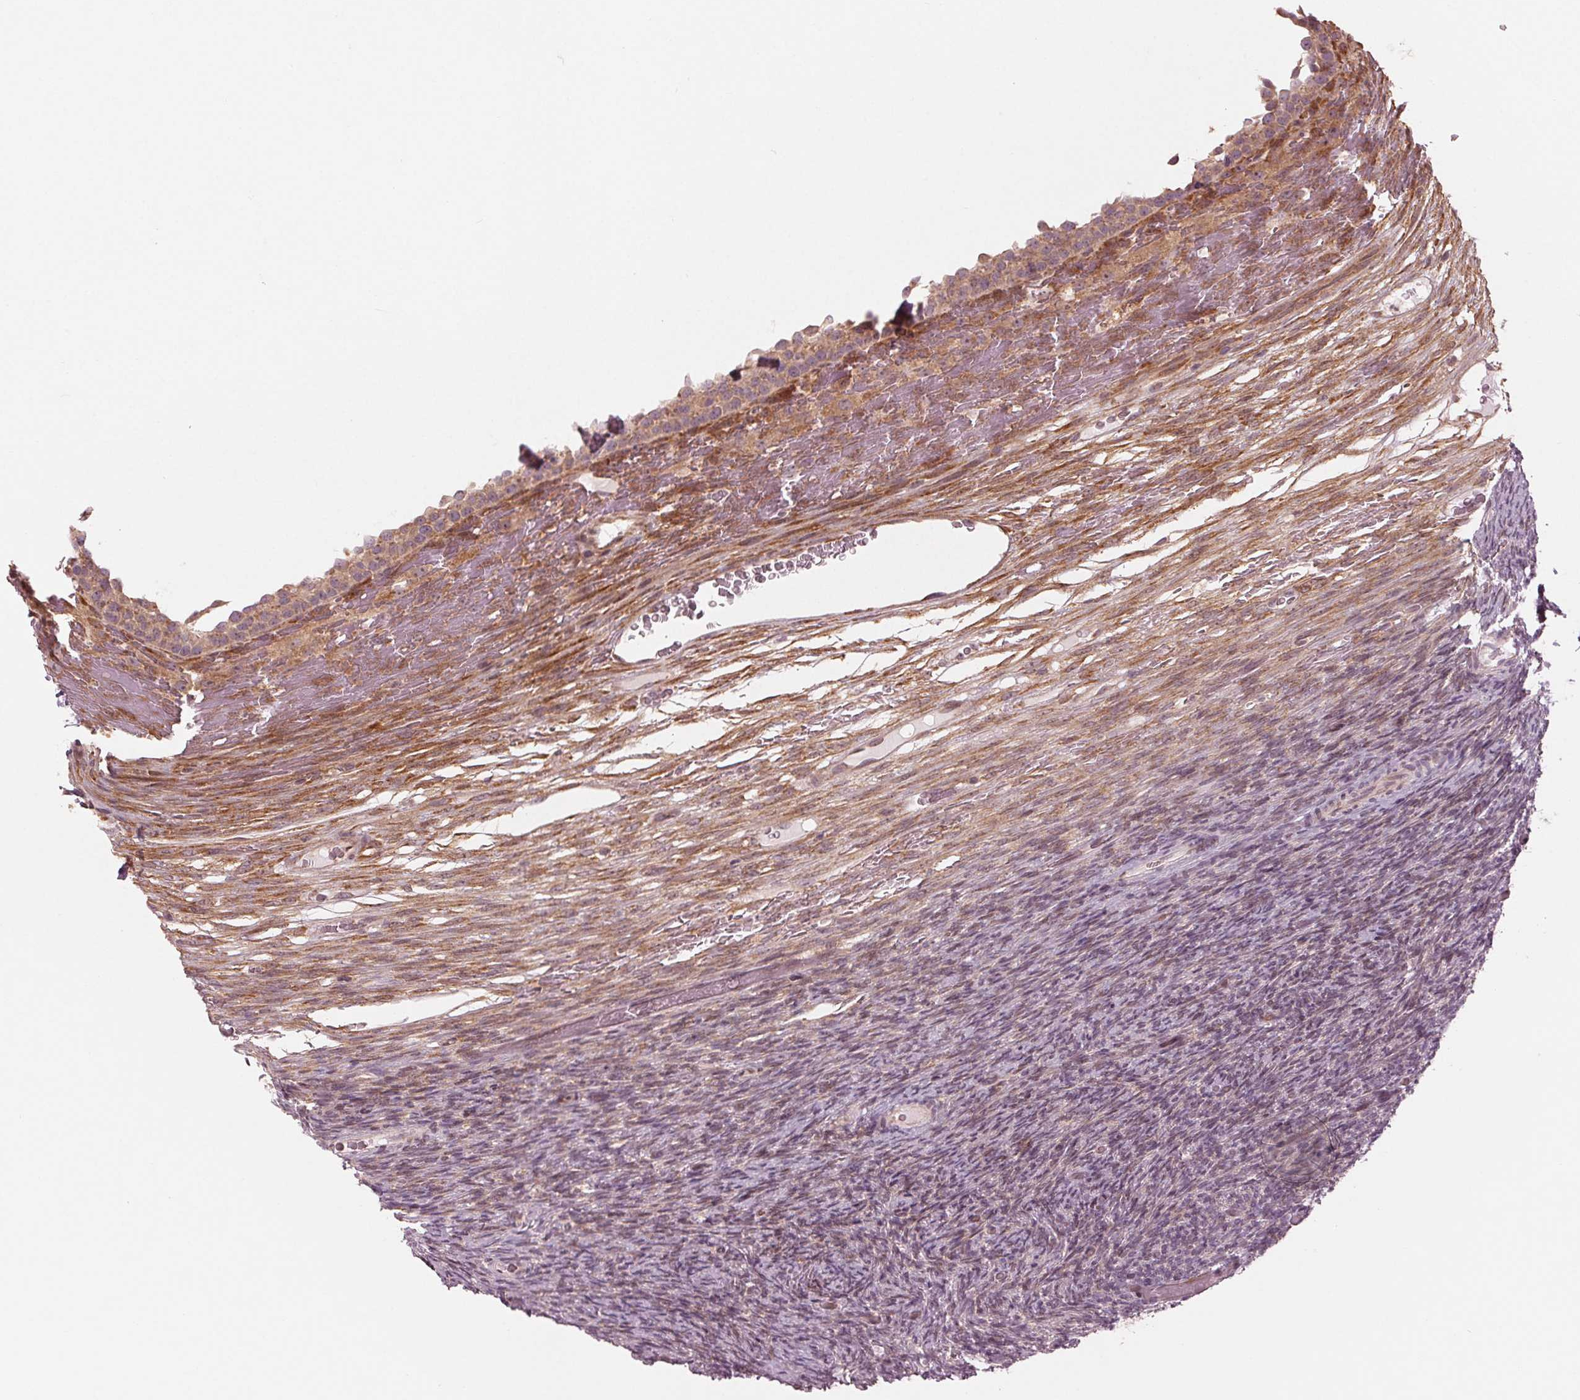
{"staining": {"intensity": "weak", "quantity": "<25%", "location": "cytoplasmic/membranous"}, "tissue": "ovary", "cell_type": "Follicle cells", "image_type": "normal", "snomed": [{"axis": "morphology", "description": "Normal tissue, NOS"}, {"axis": "topography", "description": "Ovary"}], "caption": "The immunohistochemistry (IHC) image has no significant expression in follicle cells of ovary.", "gene": "CMIP", "patient": {"sex": "female", "age": 34}}